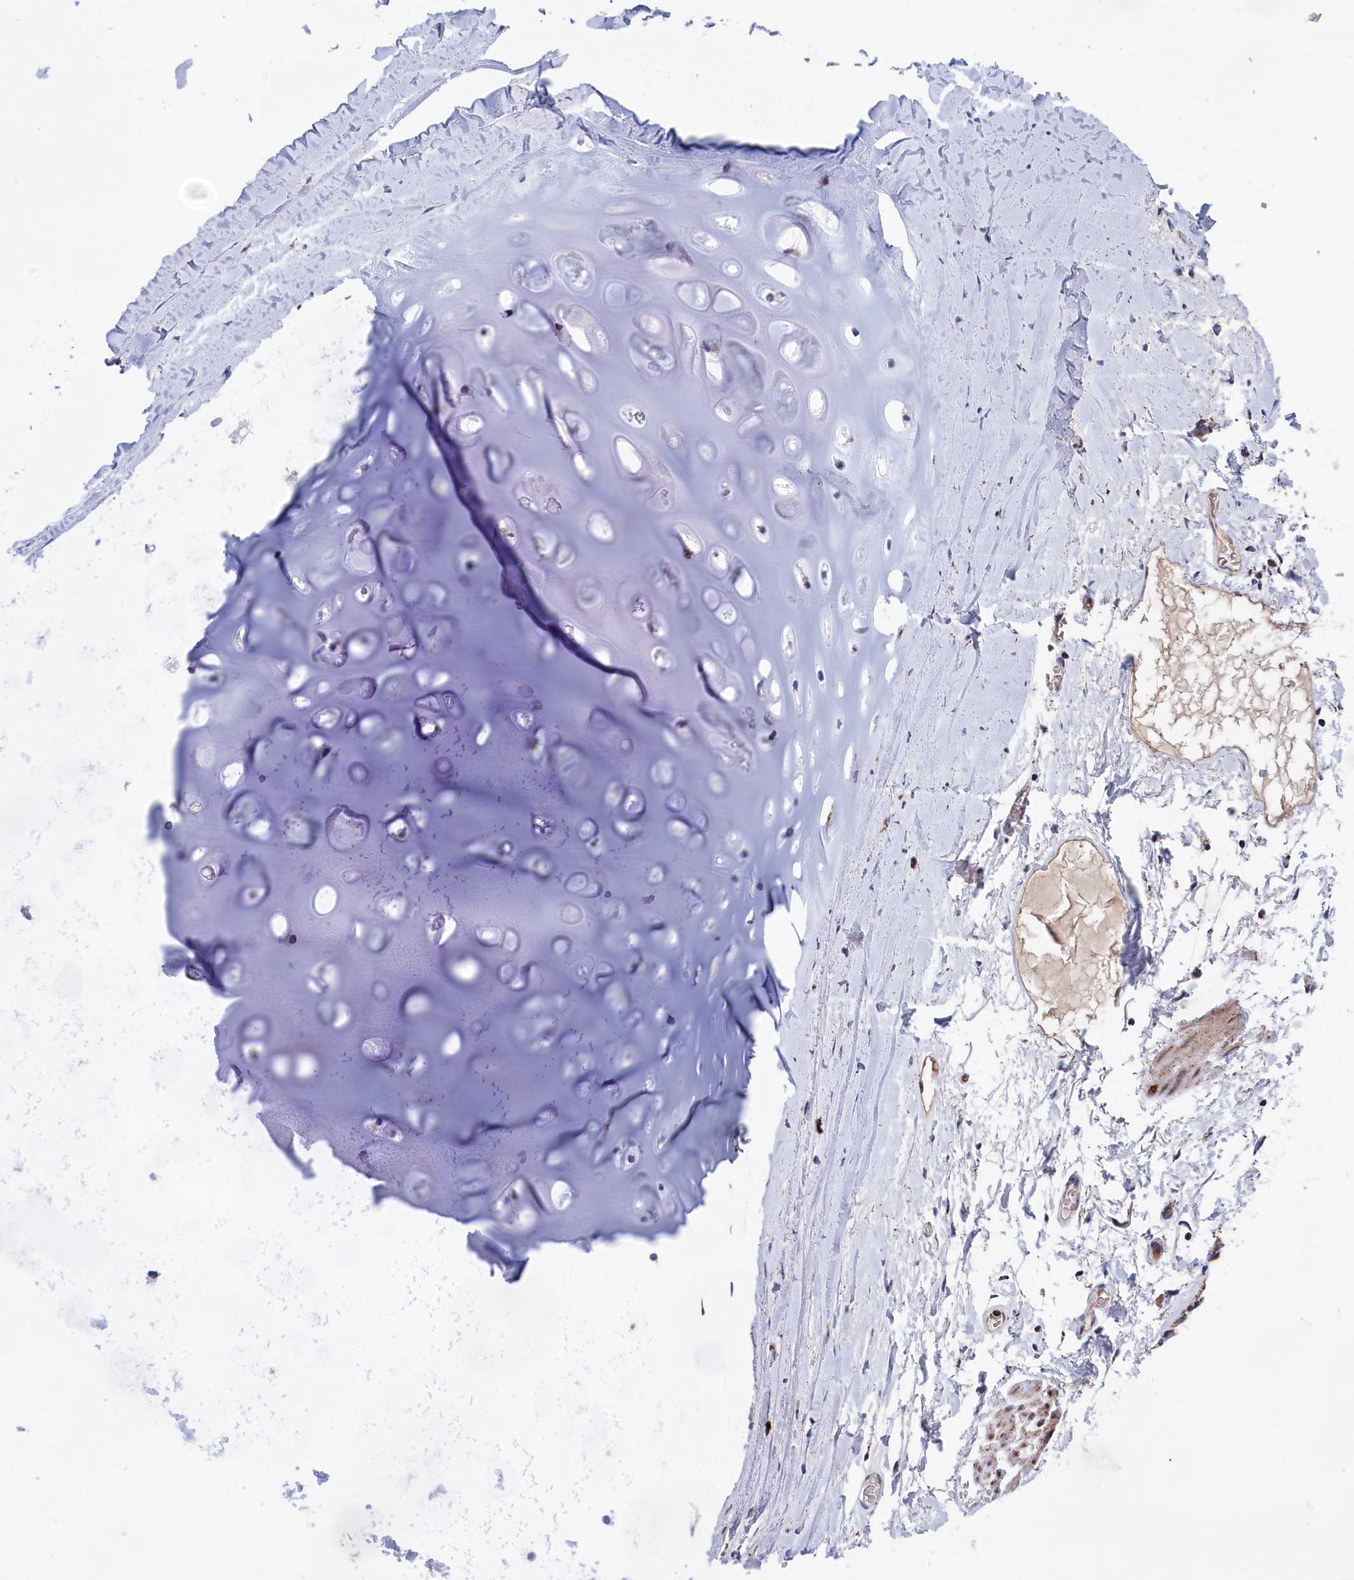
{"staining": {"intensity": "negative", "quantity": "none", "location": "none"}, "tissue": "adipose tissue", "cell_type": "Adipocytes", "image_type": "normal", "snomed": [{"axis": "morphology", "description": "Normal tissue, NOS"}, {"axis": "topography", "description": "Lymph node"}, {"axis": "topography", "description": "Bronchus"}], "caption": "Unremarkable adipose tissue was stained to show a protein in brown. There is no significant positivity in adipocytes.", "gene": "MPND", "patient": {"sex": "male", "age": 63}}